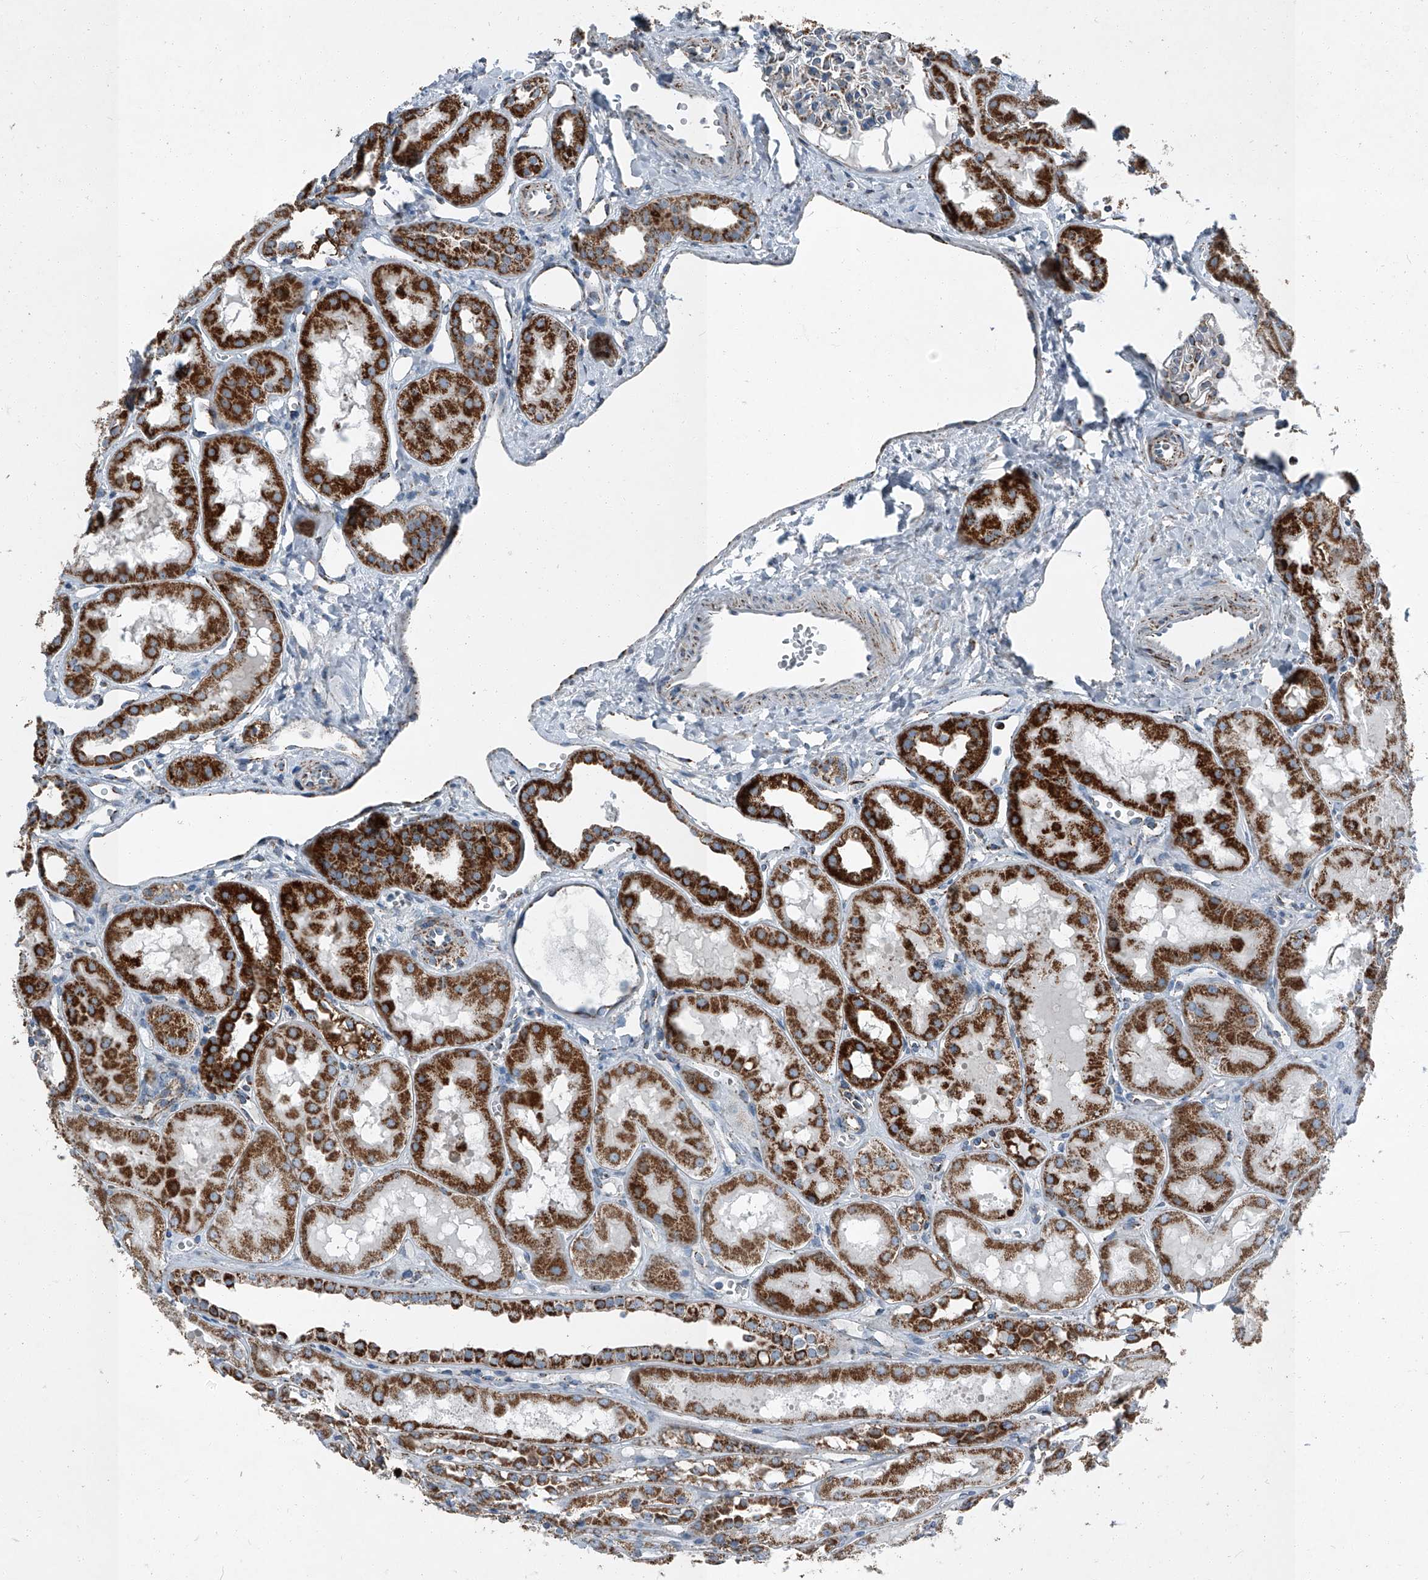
{"staining": {"intensity": "weak", "quantity": "25%-75%", "location": "cytoplasmic/membranous"}, "tissue": "kidney", "cell_type": "Cells in glomeruli", "image_type": "normal", "snomed": [{"axis": "morphology", "description": "Normal tissue, NOS"}, {"axis": "topography", "description": "Kidney"}], "caption": "Brown immunohistochemical staining in benign human kidney displays weak cytoplasmic/membranous positivity in about 25%-75% of cells in glomeruli. (DAB IHC, brown staining for protein, blue staining for nuclei).", "gene": "CHRNA7", "patient": {"sex": "male", "age": 16}}